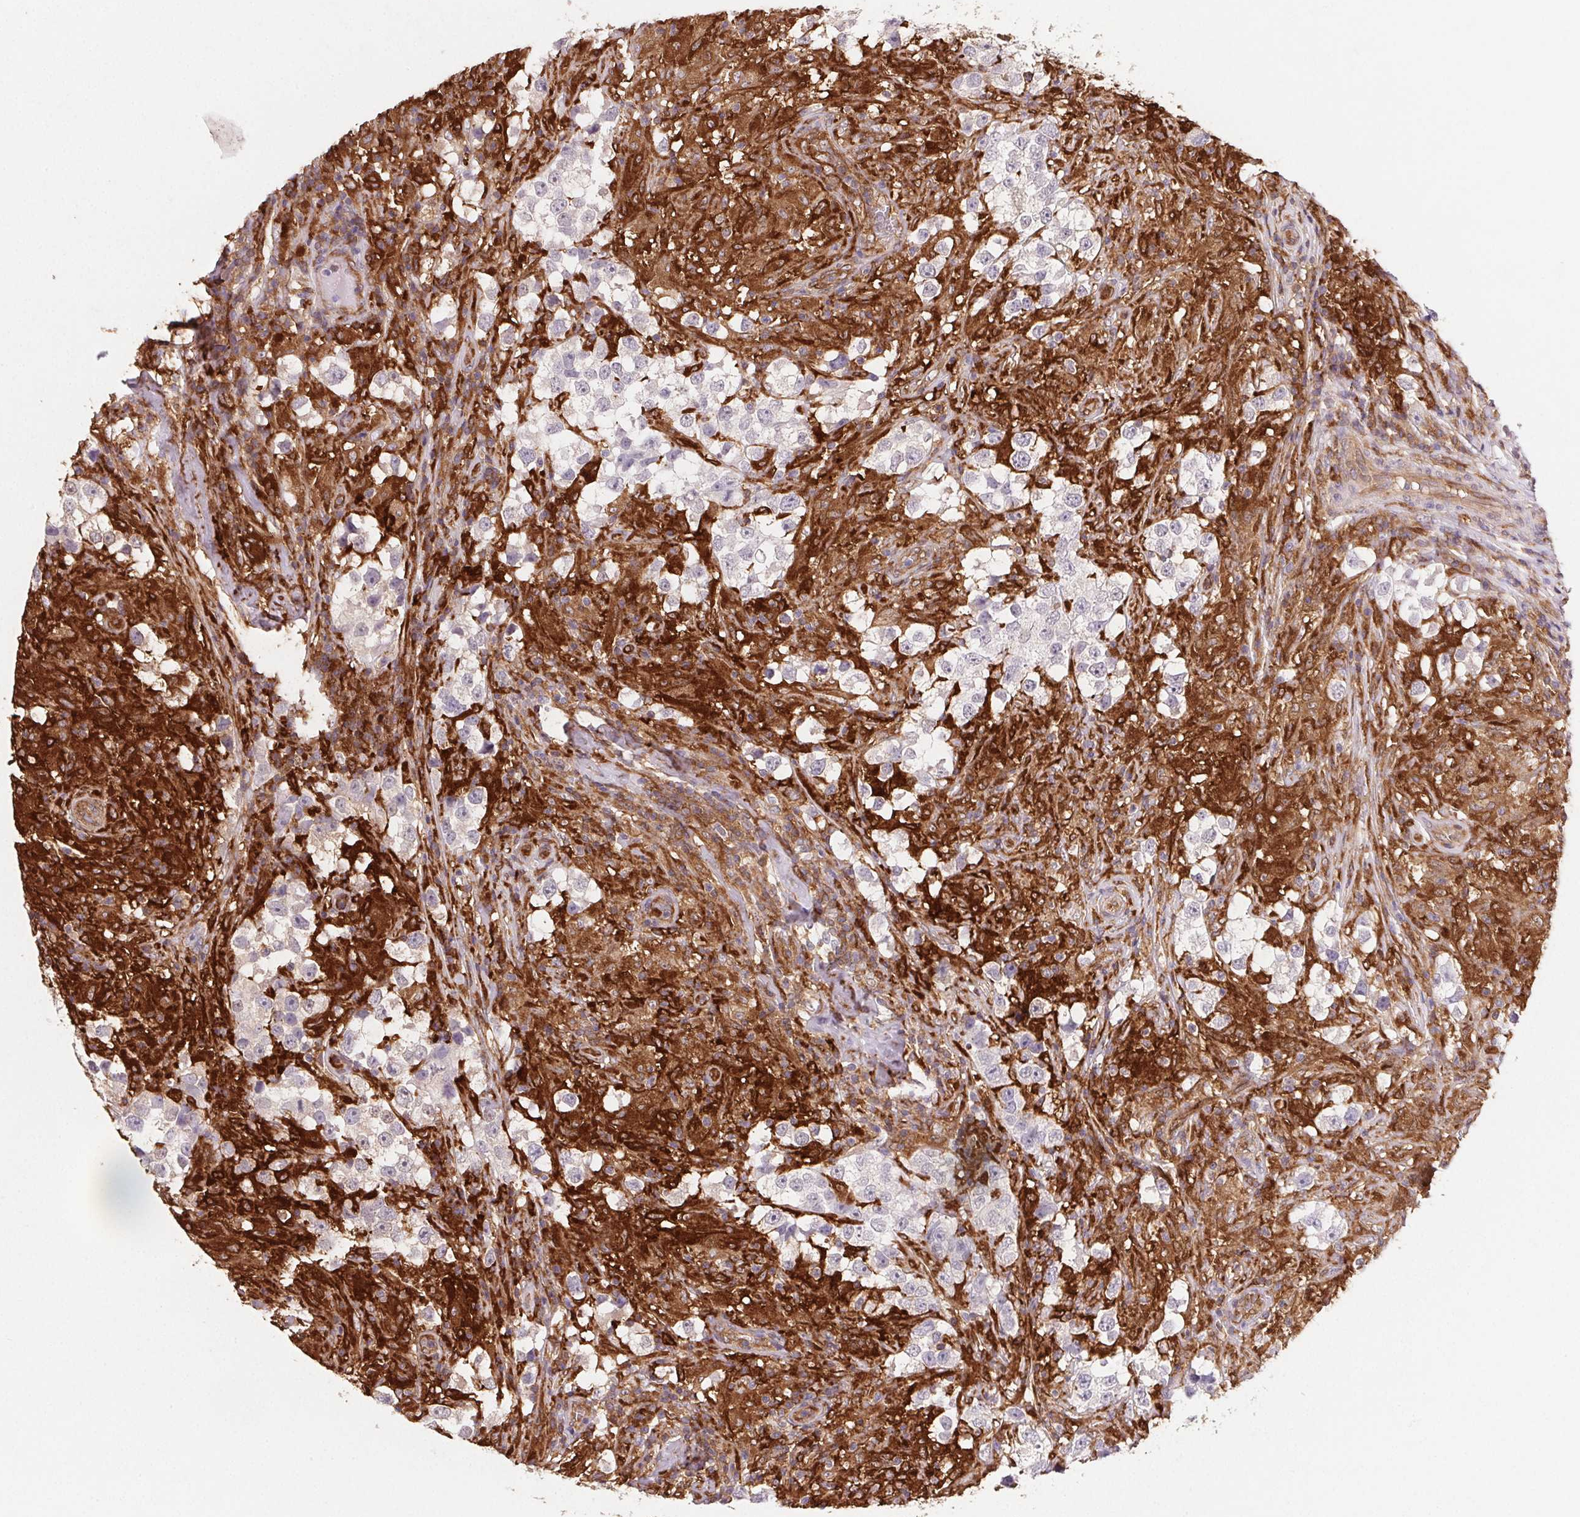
{"staining": {"intensity": "negative", "quantity": "none", "location": "none"}, "tissue": "testis cancer", "cell_type": "Tumor cells", "image_type": "cancer", "snomed": [{"axis": "morphology", "description": "Seminoma, NOS"}, {"axis": "topography", "description": "Testis"}], "caption": "Histopathology image shows no protein positivity in tumor cells of testis cancer tissue. (IHC, brightfield microscopy, high magnification).", "gene": "GBP1", "patient": {"sex": "male", "age": 46}}